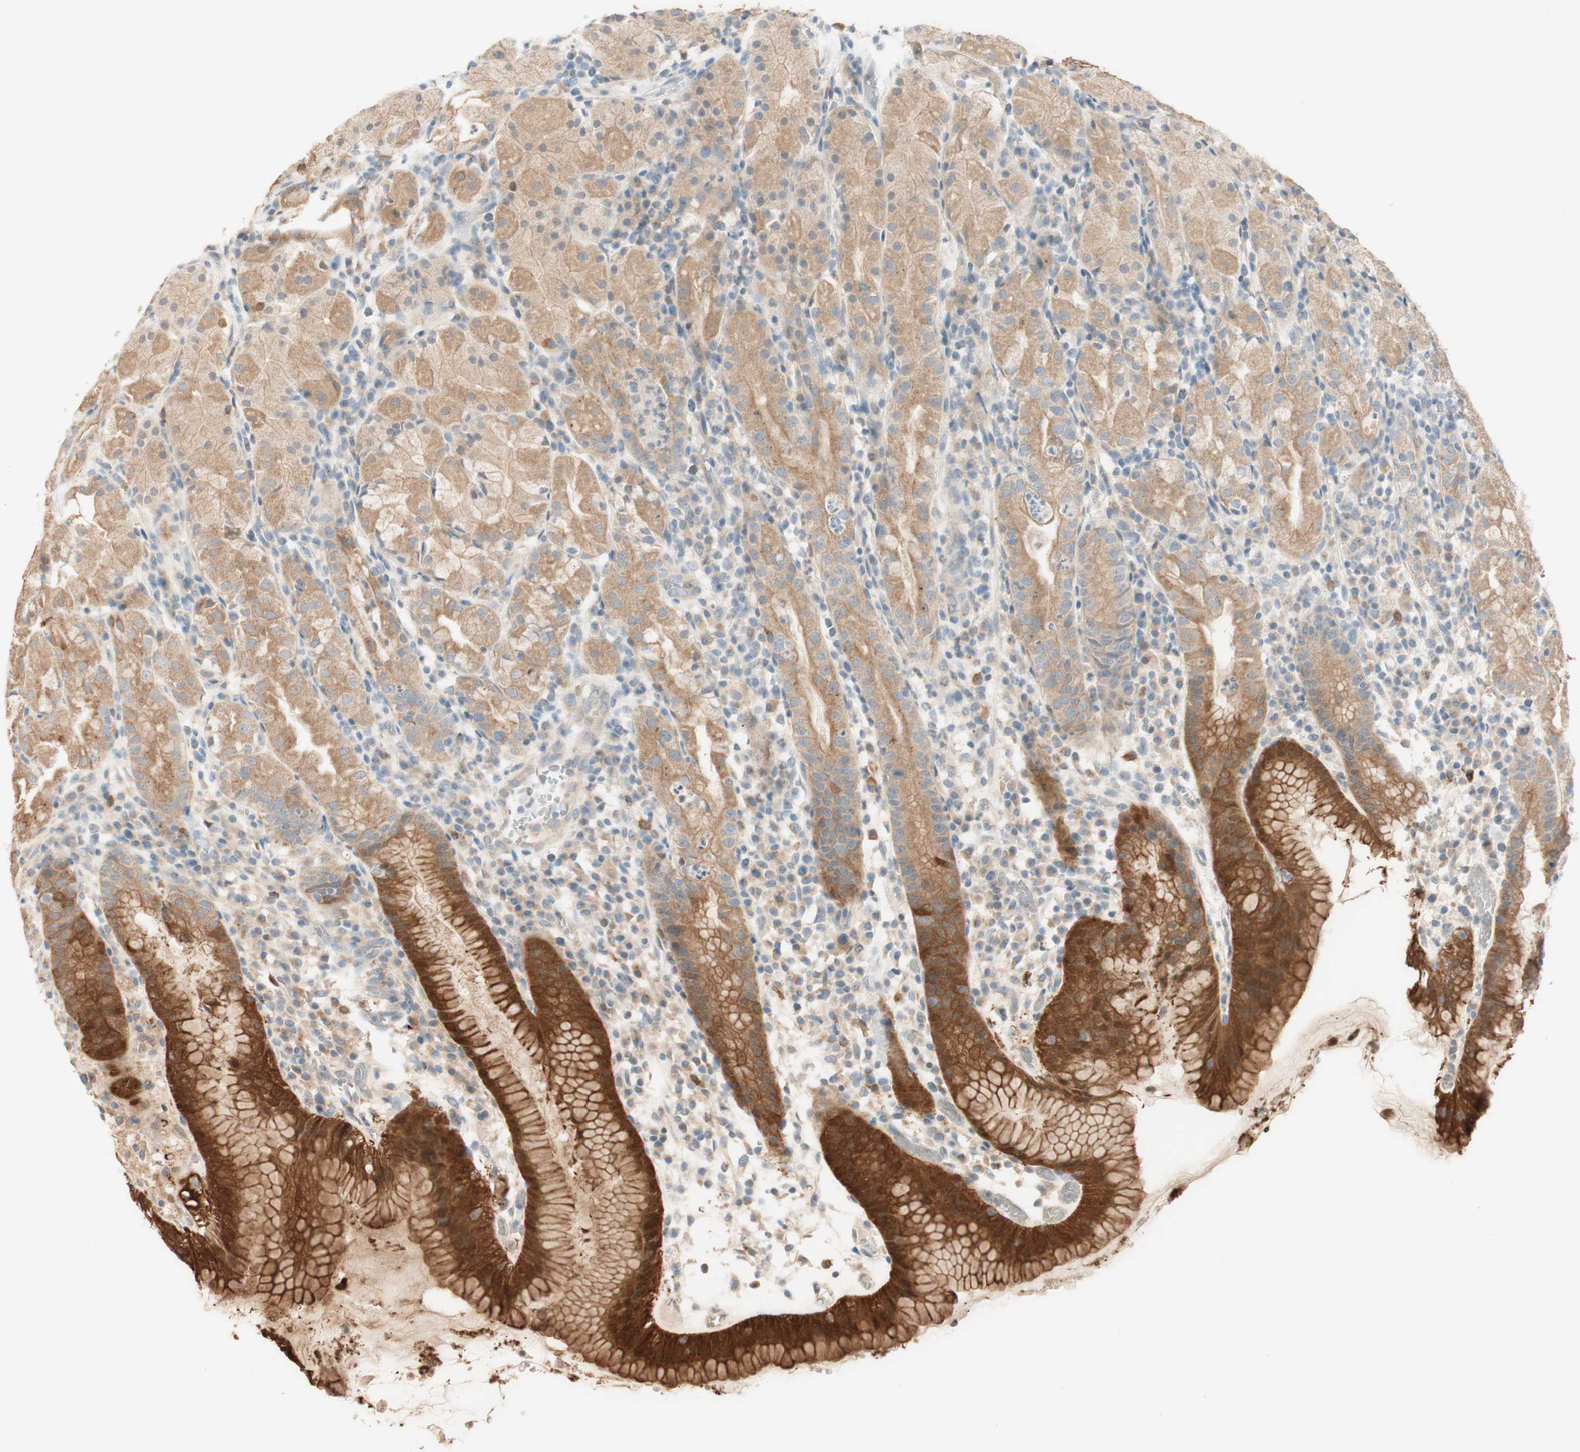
{"staining": {"intensity": "strong", "quantity": ">75%", "location": "cytoplasmic/membranous"}, "tissue": "stomach", "cell_type": "Glandular cells", "image_type": "normal", "snomed": [{"axis": "morphology", "description": "Normal tissue, NOS"}, {"axis": "topography", "description": "Stomach"}, {"axis": "topography", "description": "Stomach, lower"}], "caption": "Approximately >75% of glandular cells in benign human stomach reveal strong cytoplasmic/membranous protein staining as visualized by brown immunohistochemical staining.", "gene": "CLCN2", "patient": {"sex": "female", "age": 75}}